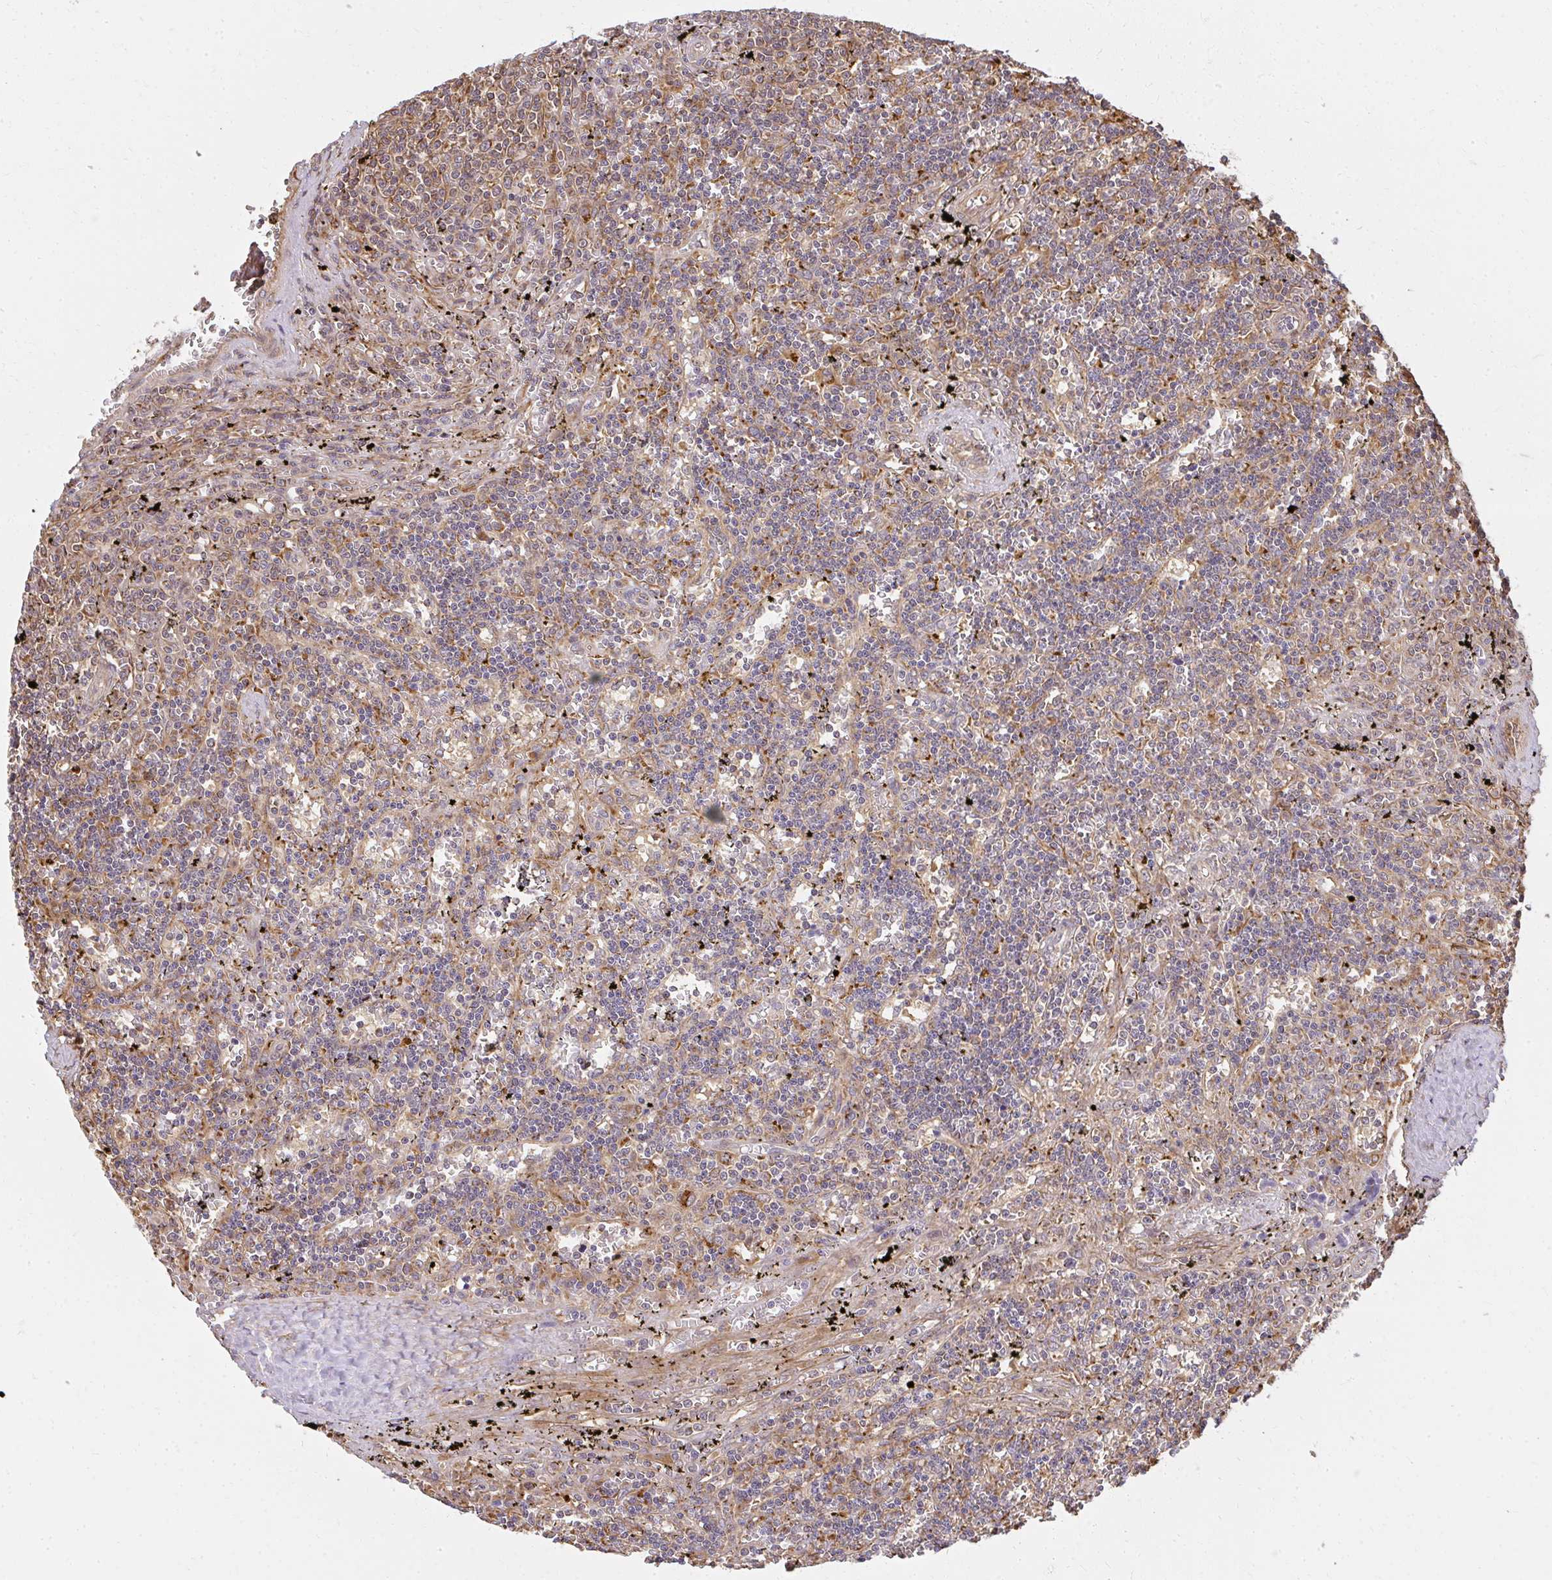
{"staining": {"intensity": "moderate", "quantity": ">75%", "location": "cytoplasmic/membranous"}, "tissue": "lymphoma", "cell_type": "Tumor cells", "image_type": "cancer", "snomed": [{"axis": "morphology", "description": "Malignant lymphoma, non-Hodgkin's type, Low grade"}, {"axis": "topography", "description": "Spleen"}], "caption": "The micrograph shows immunohistochemical staining of malignant lymphoma, non-Hodgkin's type (low-grade). There is moderate cytoplasmic/membranous expression is appreciated in approximately >75% of tumor cells.", "gene": "GNS", "patient": {"sex": "male", "age": 60}}